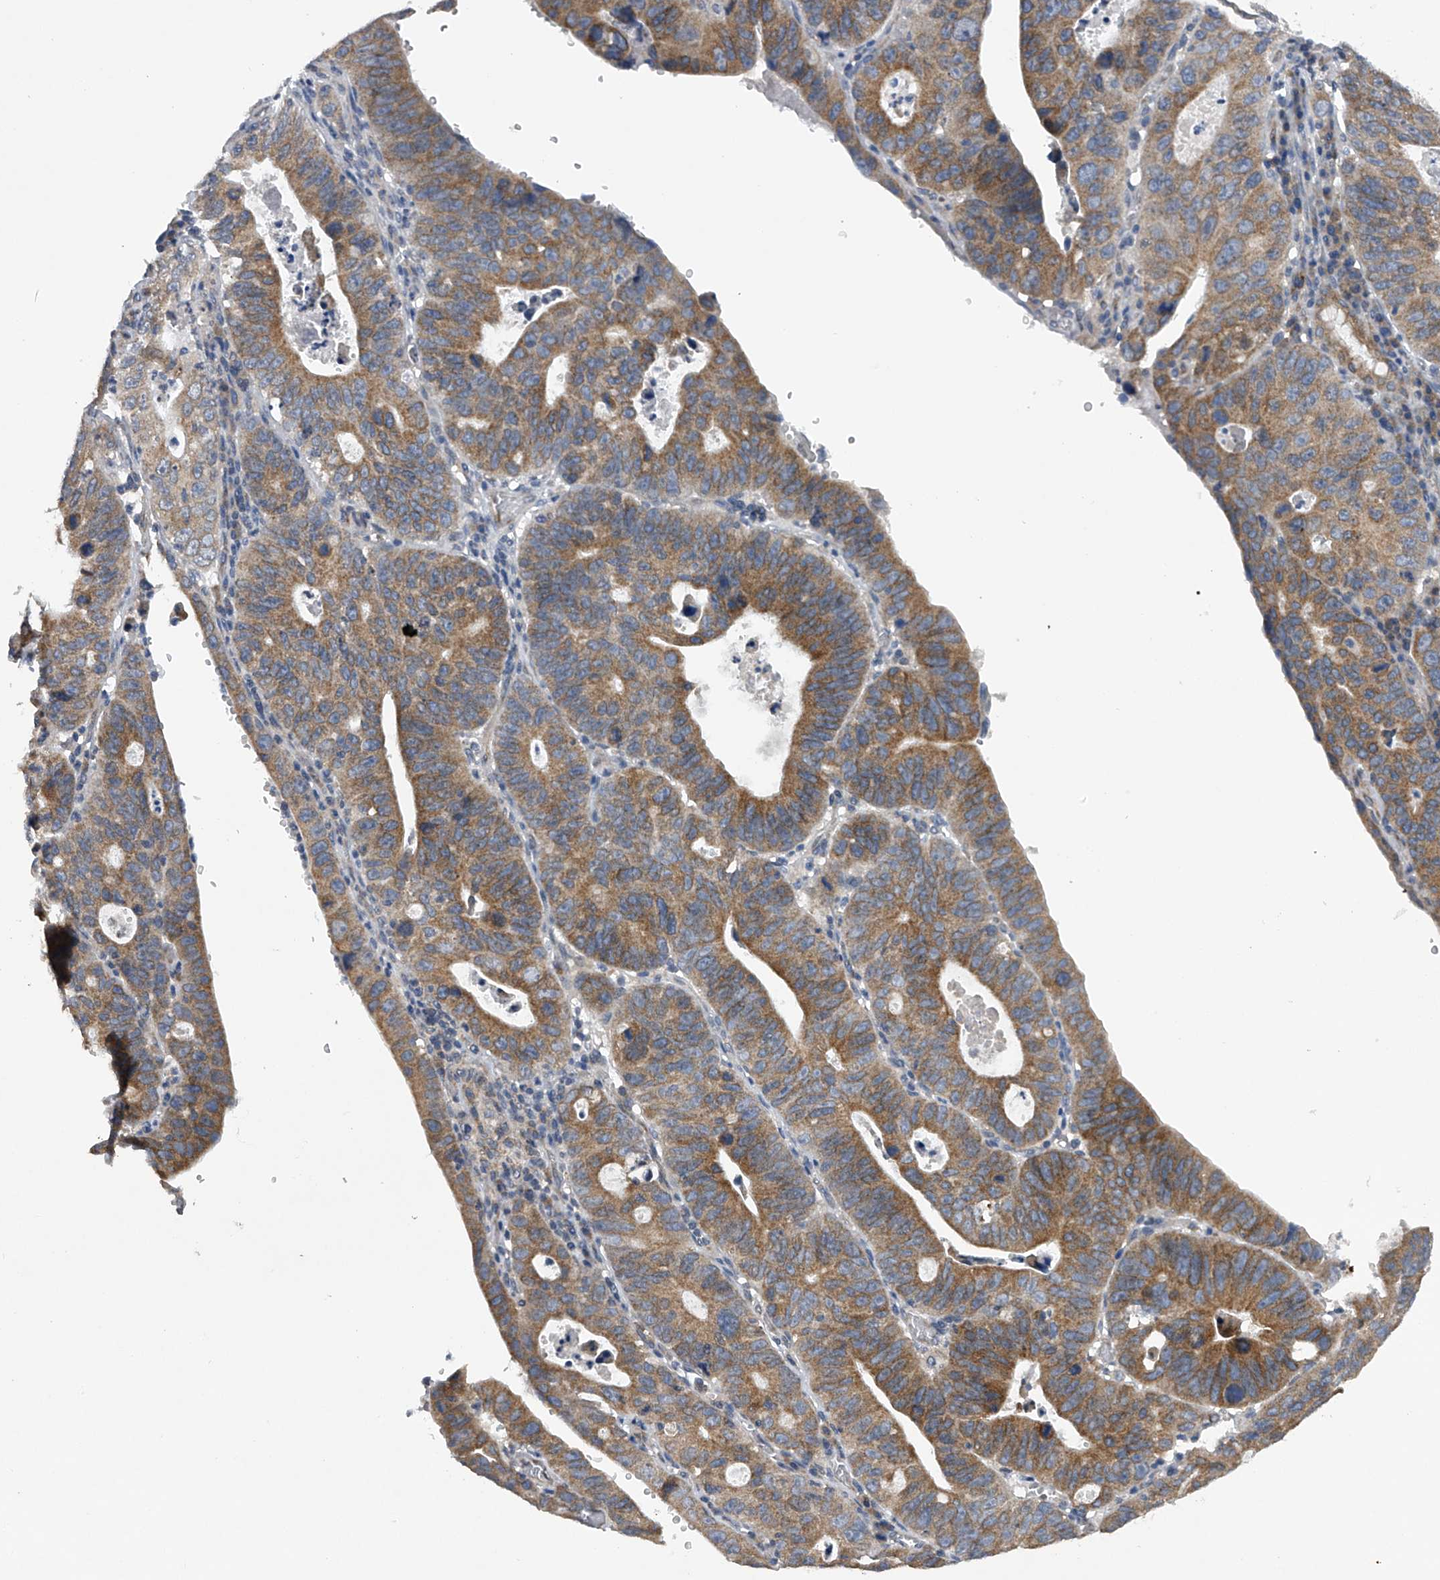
{"staining": {"intensity": "moderate", "quantity": ">75%", "location": "cytoplasmic/membranous"}, "tissue": "stomach cancer", "cell_type": "Tumor cells", "image_type": "cancer", "snomed": [{"axis": "morphology", "description": "Adenocarcinoma, NOS"}, {"axis": "topography", "description": "Stomach"}], "caption": "Human stomach cancer (adenocarcinoma) stained with a brown dye displays moderate cytoplasmic/membranous positive positivity in approximately >75% of tumor cells.", "gene": "RNF5", "patient": {"sex": "male", "age": 59}}